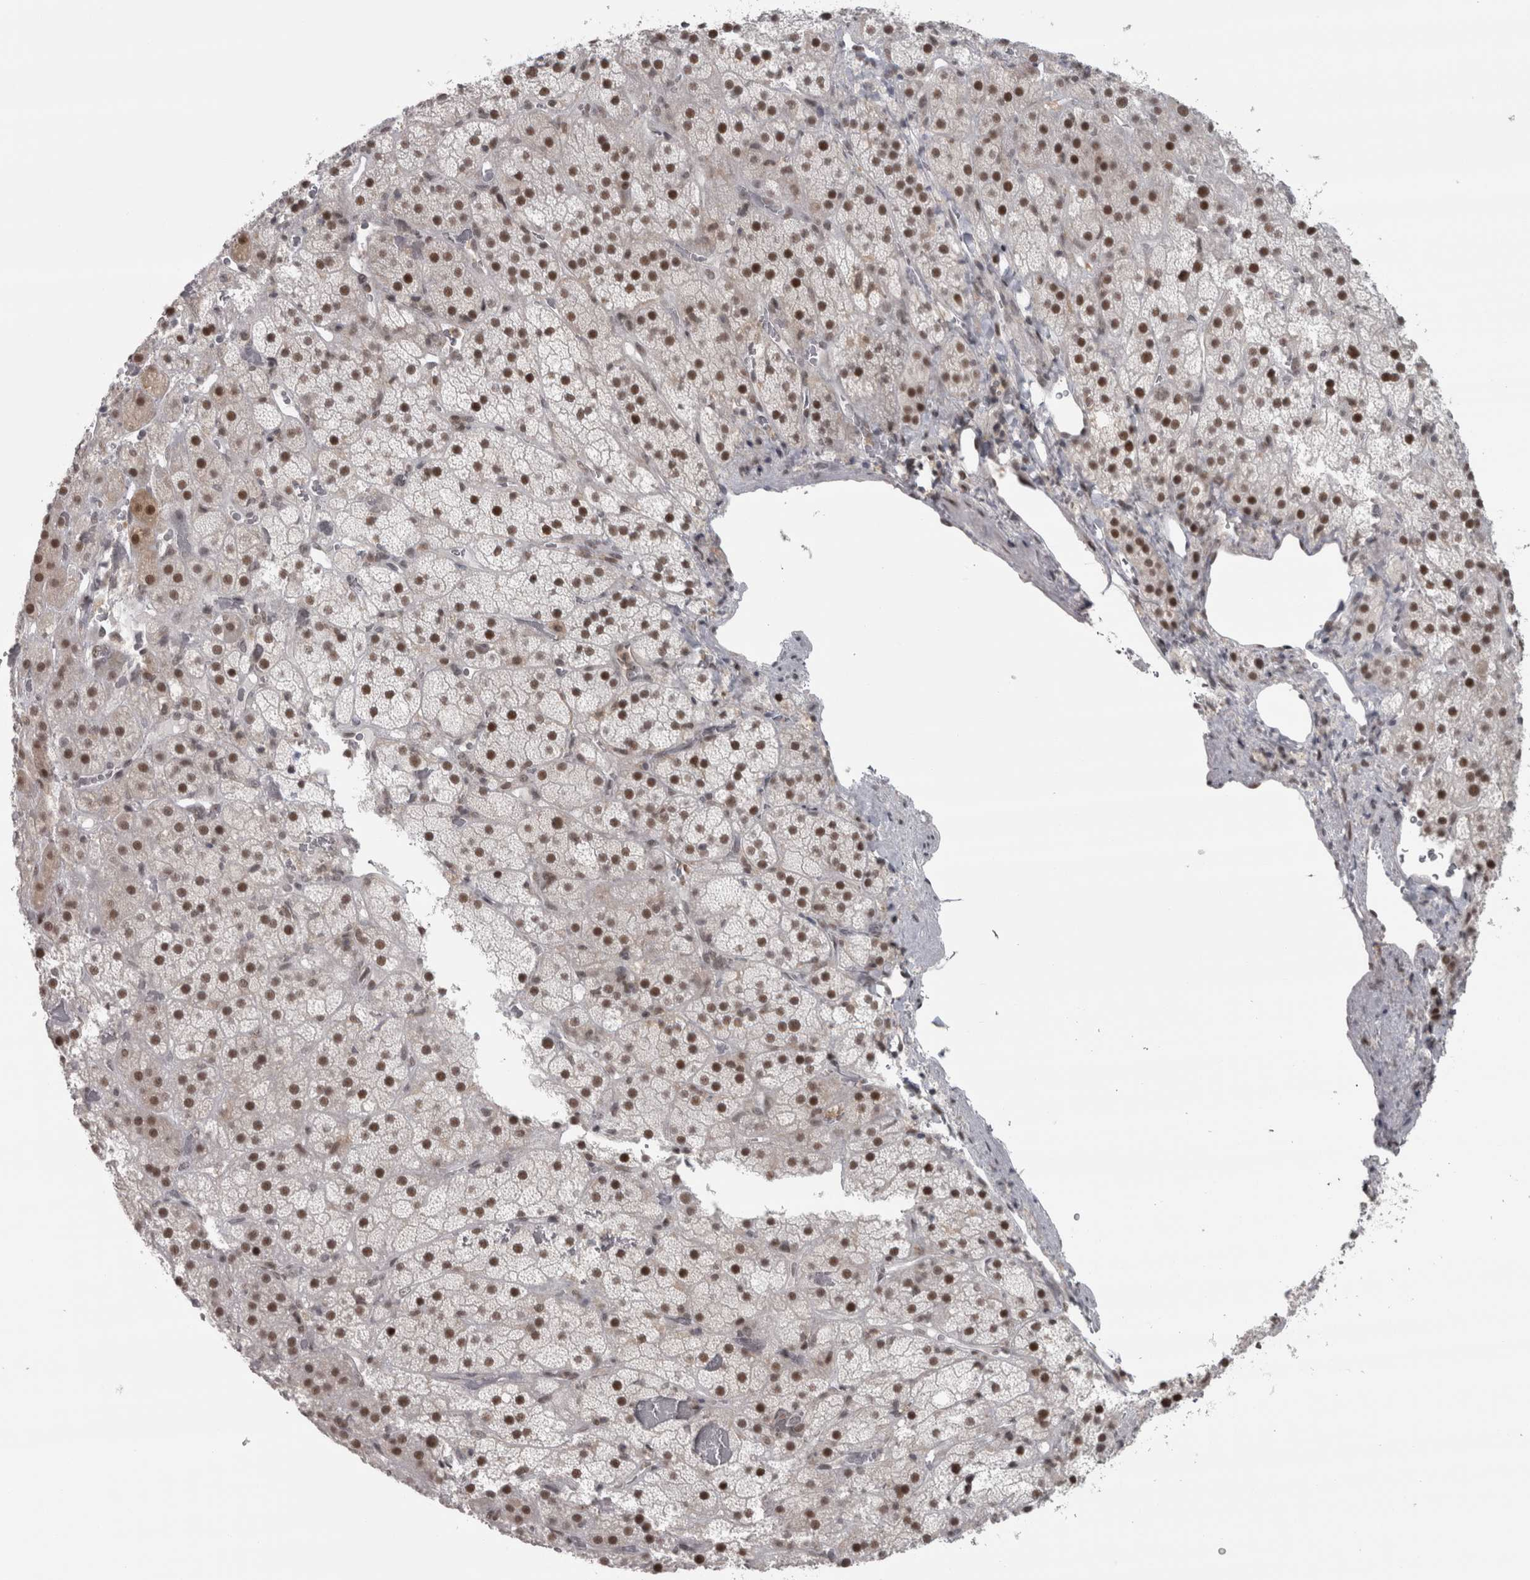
{"staining": {"intensity": "strong", "quantity": ">75%", "location": "nuclear"}, "tissue": "adrenal gland", "cell_type": "Glandular cells", "image_type": "normal", "snomed": [{"axis": "morphology", "description": "Normal tissue, NOS"}, {"axis": "topography", "description": "Adrenal gland"}], "caption": "The histopathology image demonstrates a brown stain indicating the presence of a protein in the nuclear of glandular cells in adrenal gland. The protein is stained brown, and the nuclei are stained in blue (DAB (3,3'-diaminobenzidine) IHC with brightfield microscopy, high magnification).", "gene": "MICU3", "patient": {"sex": "male", "age": 57}}